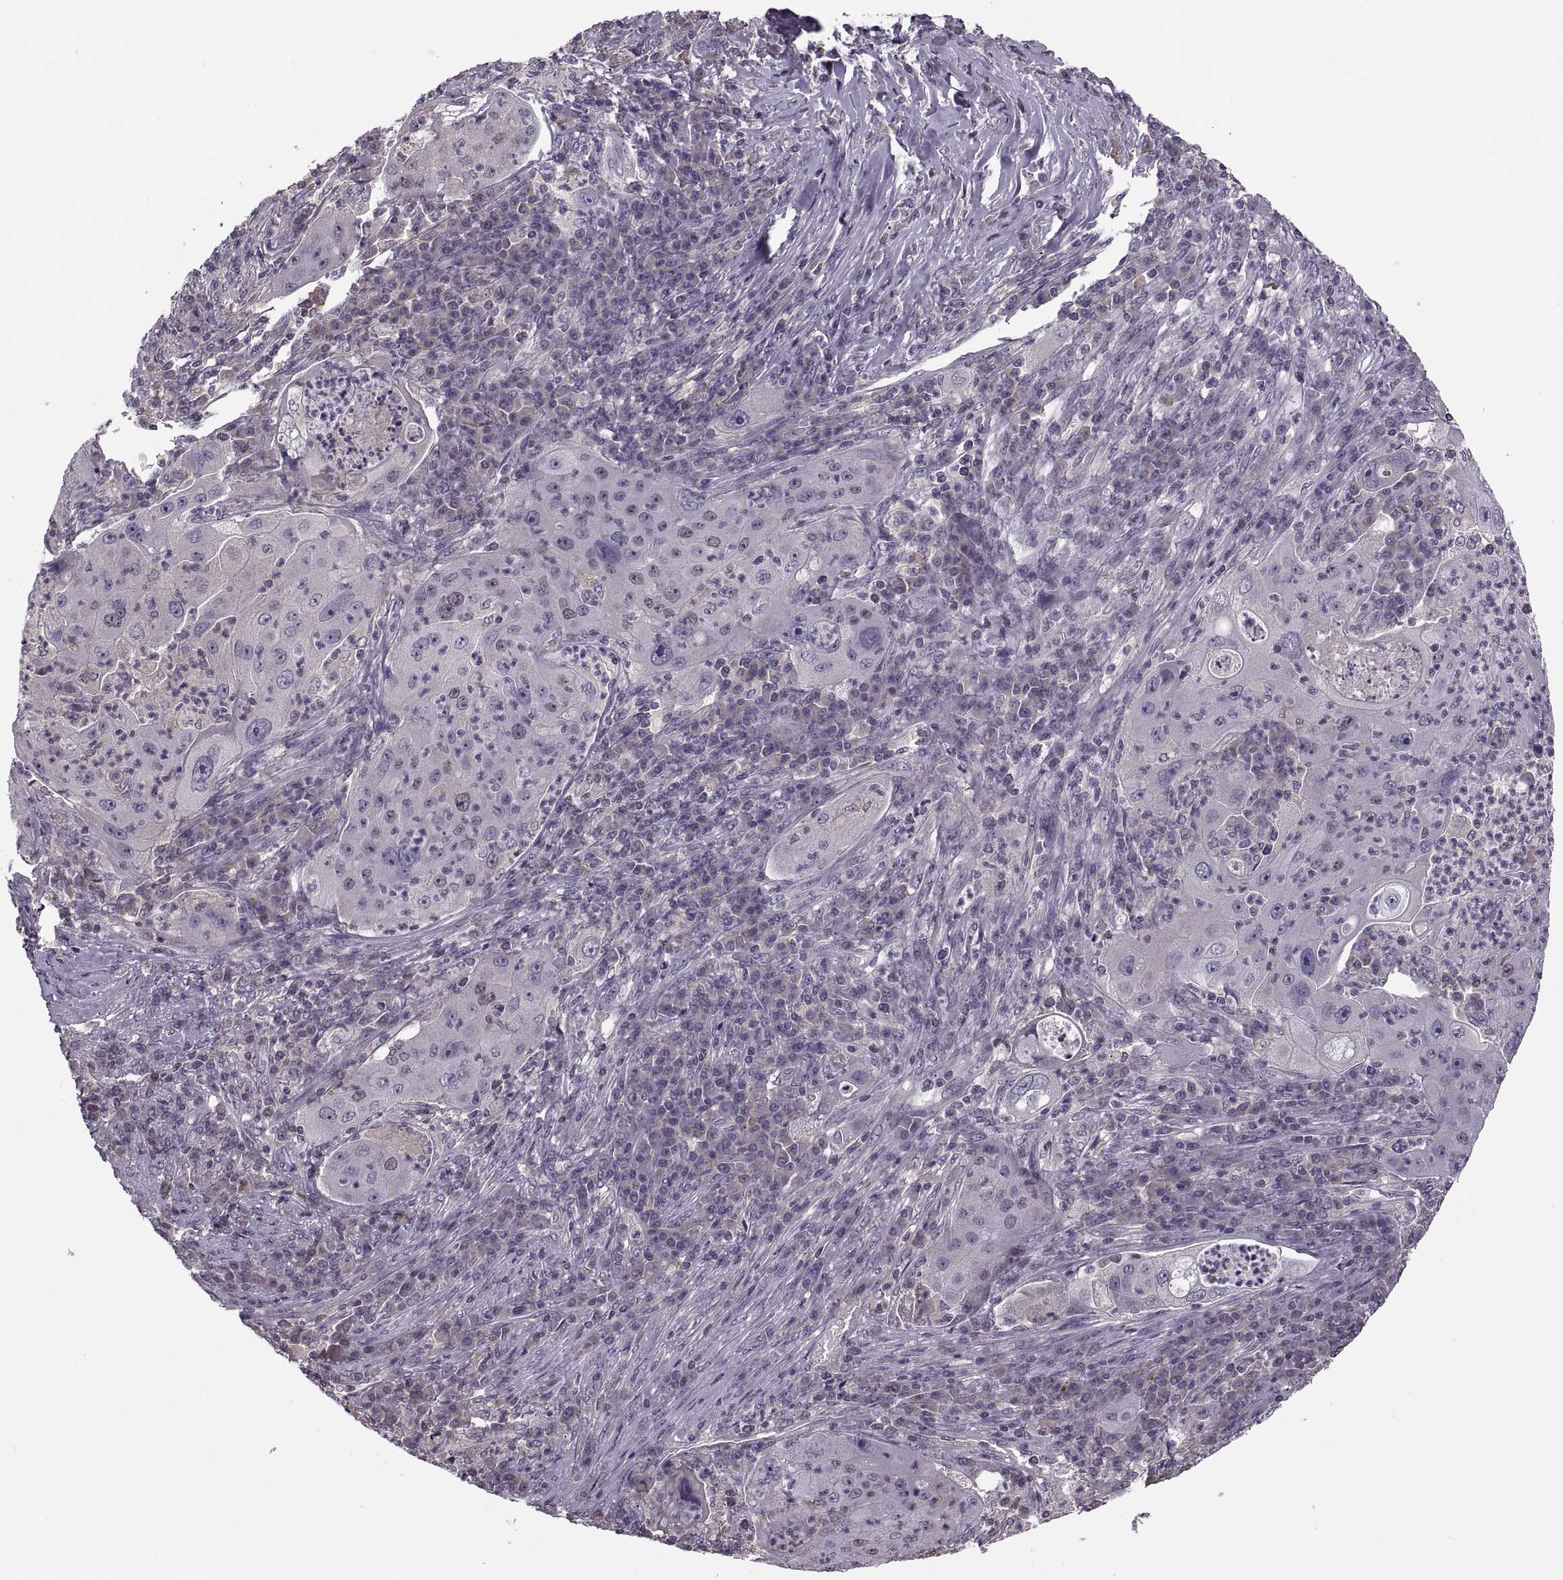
{"staining": {"intensity": "negative", "quantity": "none", "location": "none"}, "tissue": "lung cancer", "cell_type": "Tumor cells", "image_type": "cancer", "snomed": [{"axis": "morphology", "description": "Squamous cell carcinoma, NOS"}, {"axis": "topography", "description": "Lung"}], "caption": "DAB (3,3'-diaminobenzidine) immunohistochemical staining of human squamous cell carcinoma (lung) exhibits no significant staining in tumor cells. Brightfield microscopy of immunohistochemistry stained with DAB (3,3'-diaminobenzidine) (brown) and hematoxylin (blue), captured at high magnification.", "gene": "CACNA1F", "patient": {"sex": "female", "age": 59}}